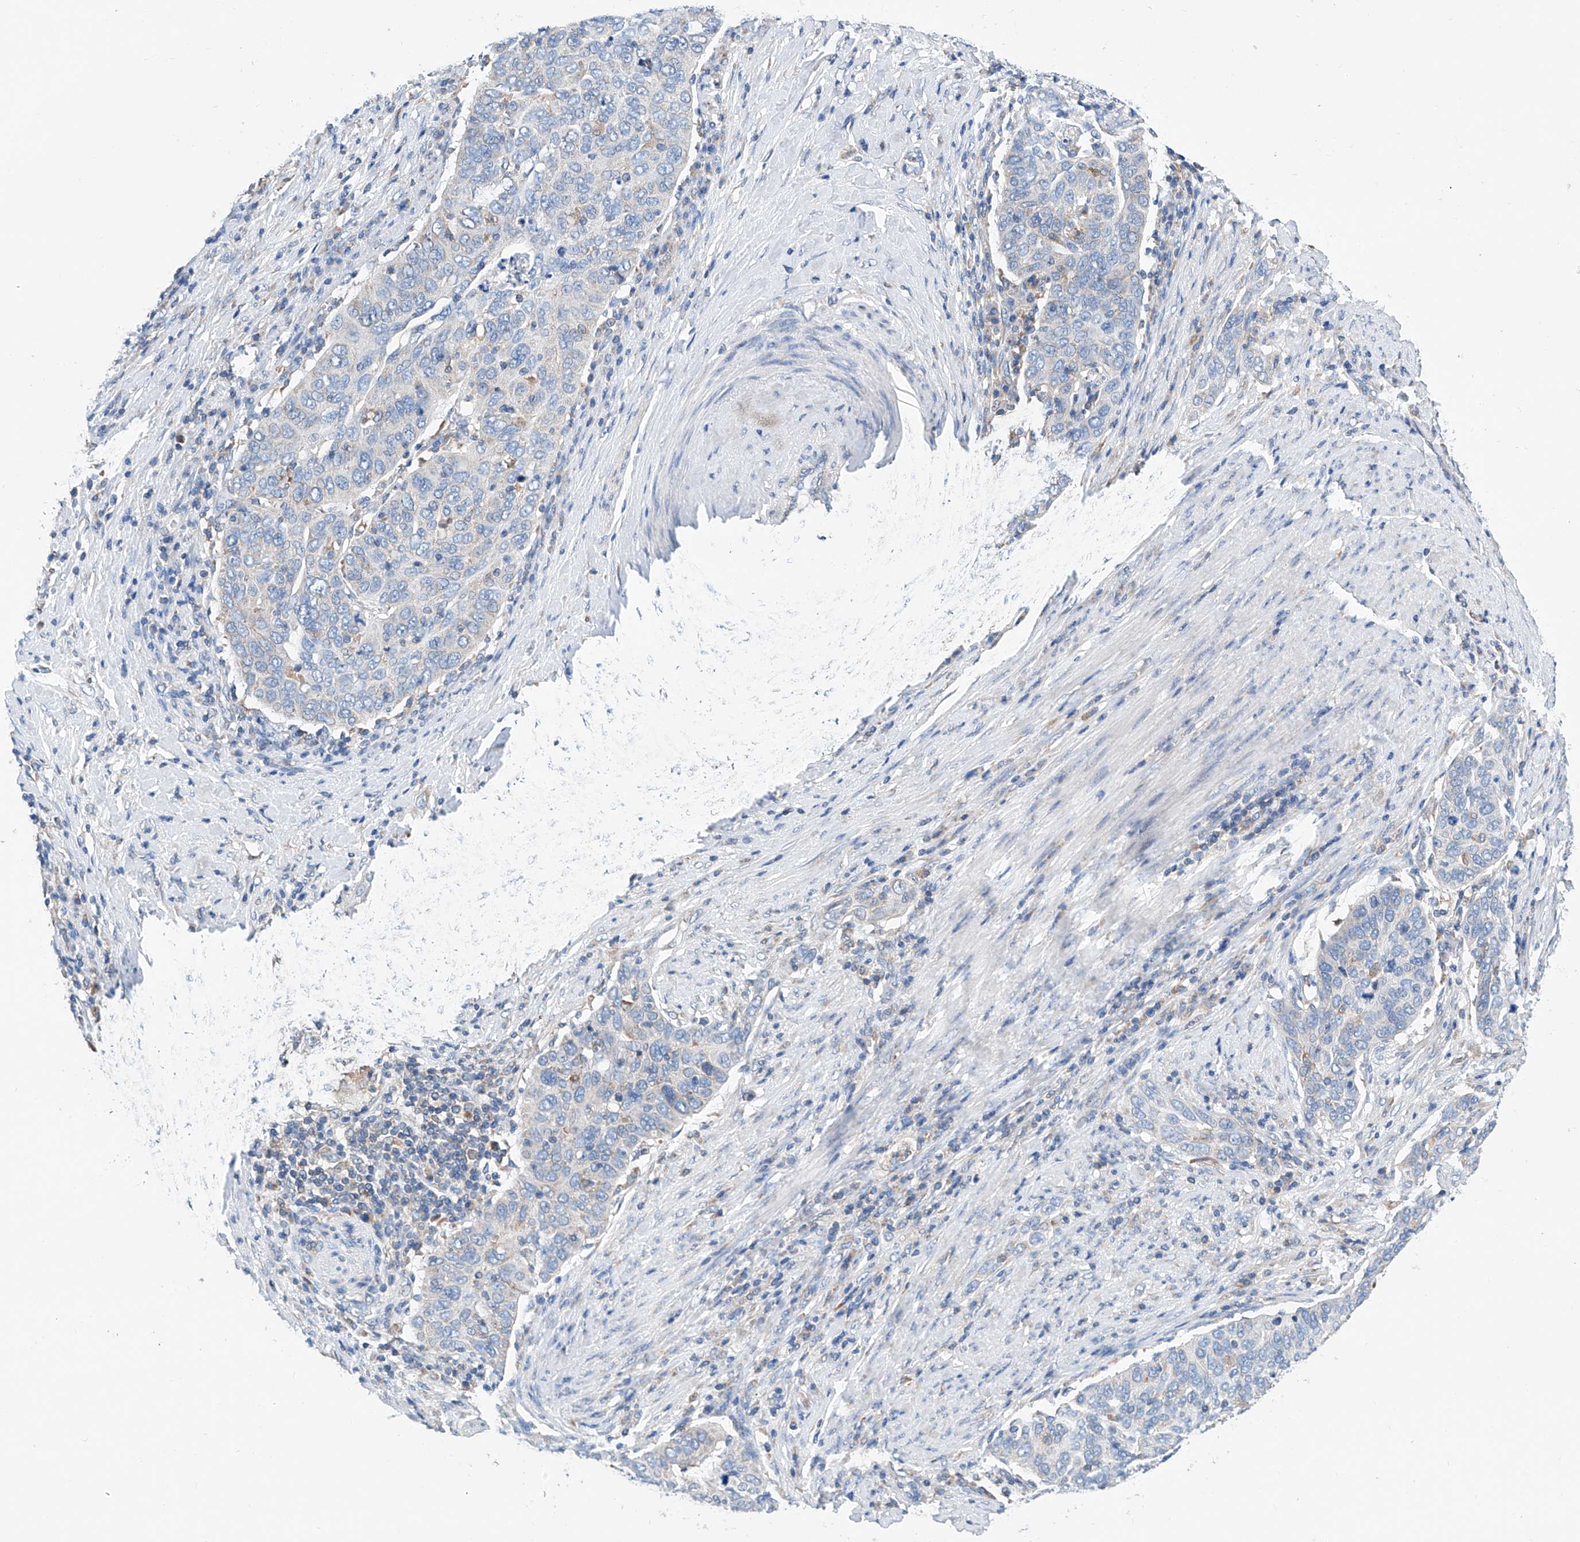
{"staining": {"intensity": "negative", "quantity": "none", "location": "none"}, "tissue": "cervical cancer", "cell_type": "Tumor cells", "image_type": "cancer", "snomed": [{"axis": "morphology", "description": "Squamous cell carcinoma, NOS"}, {"axis": "topography", "description": "Cervix"}], "caption": "Micrograph shows no significant protein staining in tumor cells of squamous cell carcinoma (cervical).", "gene": "MAD2L1", "patient": {"sex": "female", "age": 60}}